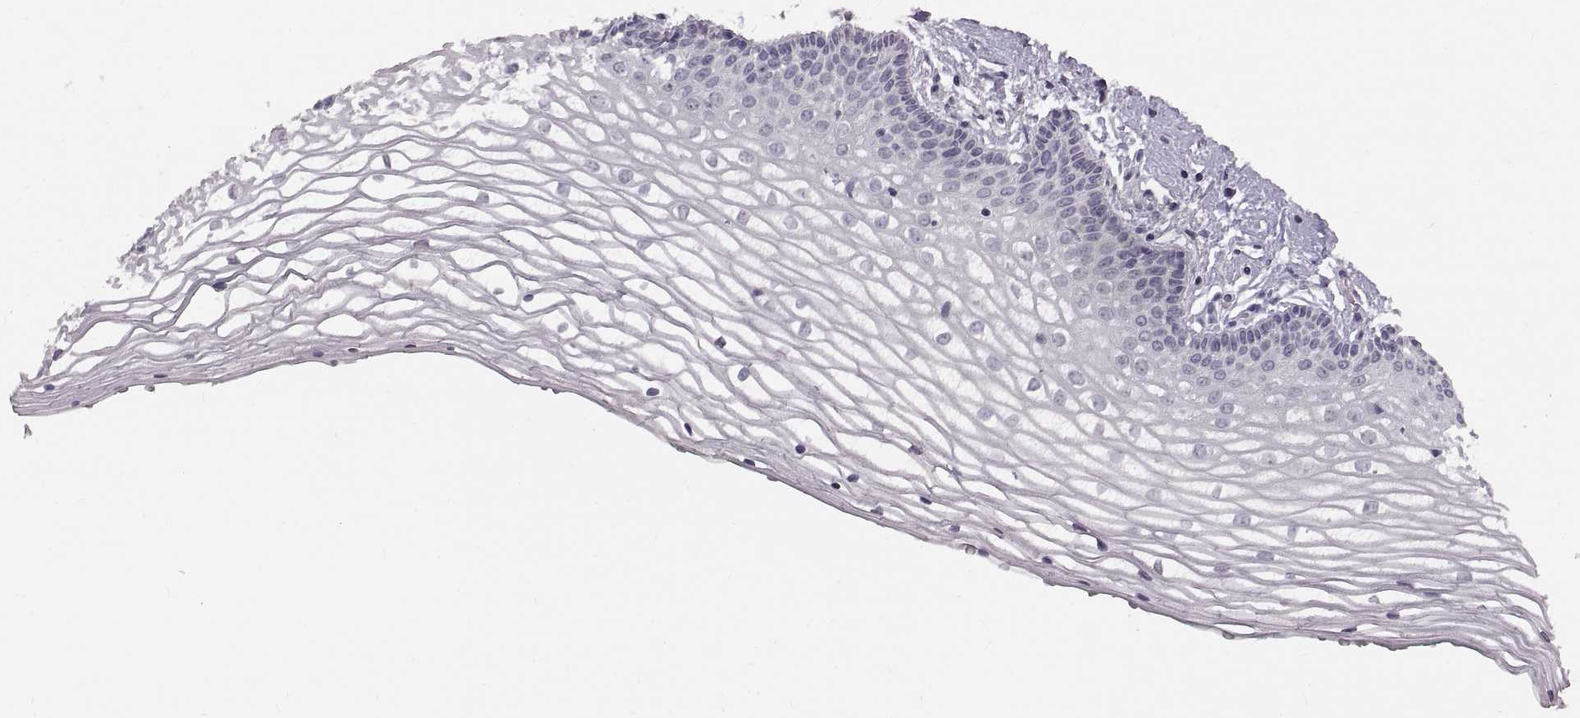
{"staining": {"intensity": "negative", "quantity": "none", "location": "none"}, "tissue": "vagina", "cell_type": "Squamous epithelial cells", "image_type": "normal", "snomed": [{"axis": "morphology", "description": "Normal tissue, NOS"}, {"axis": "topography", "description": "Vagina"}], "caption": "This is an immunohistochemistry image of unremarkable human vagina. There is no staining in squamous epithelial cells.", "gene": "CDH2", "patient": {"sex": "female", "age": 36}}